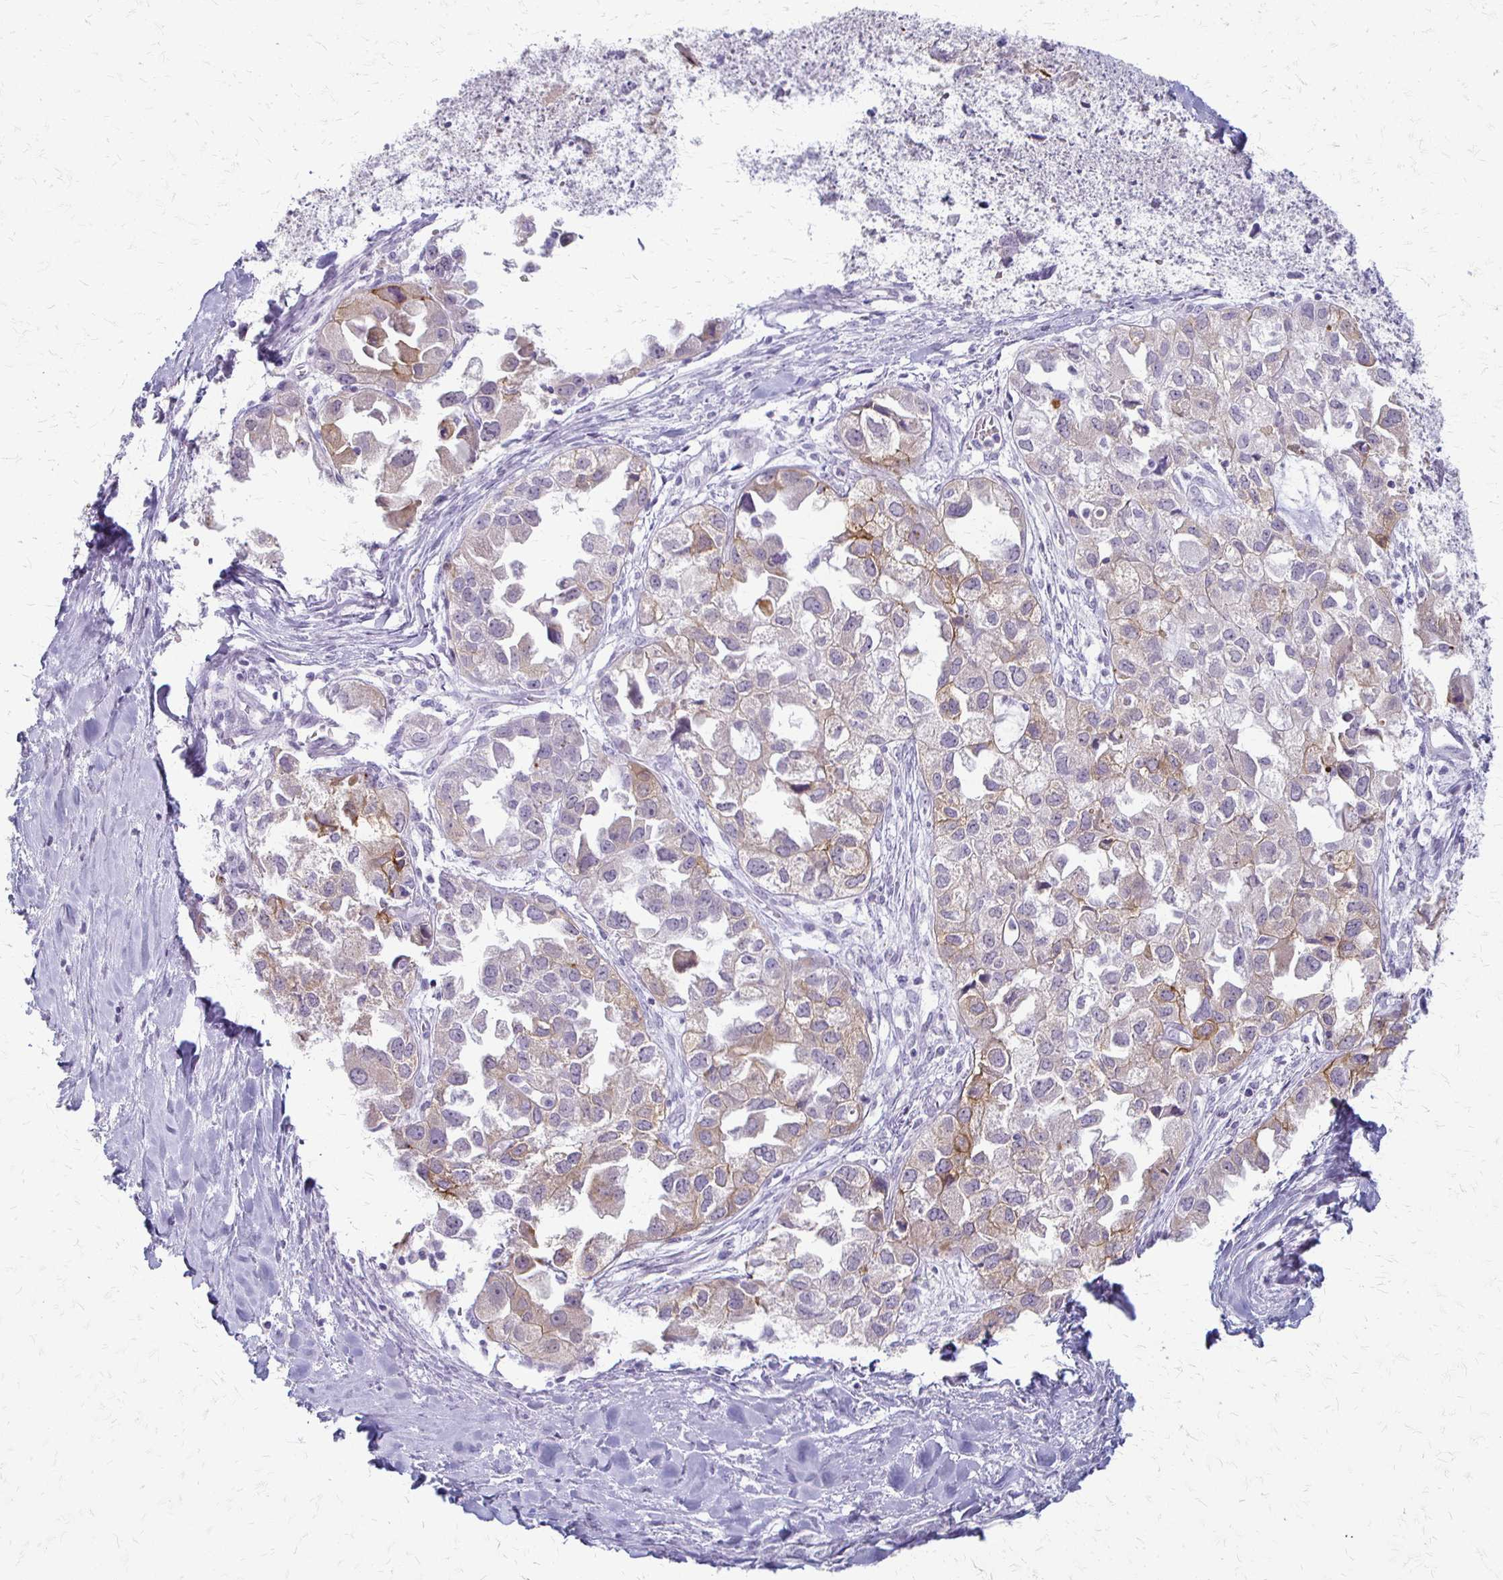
{"staining": {"intensity": "weak", "quantity": "25%-75%", "location": "cytoplasmic/membranous"}, "tissue": "ovarian cancer", "cell_type": "Tumor cells", "image_type": "cancer", "snomed": [{"axis": "morphology", "description": "Cystadenocarcinoma, serous, NOS"}, {"axis": "topography", "description": "Ovary"}], "caption": "This histopathology image demonstrates immunohistochemistry (IHC) staining of ovarian serous cystadenocarcinoma, with low weak cytoplasmic/membranous expression in about 25%-75% of tumor cells.", "gene": "ACP5", "patient": {"sex": "female", "age": 84}}